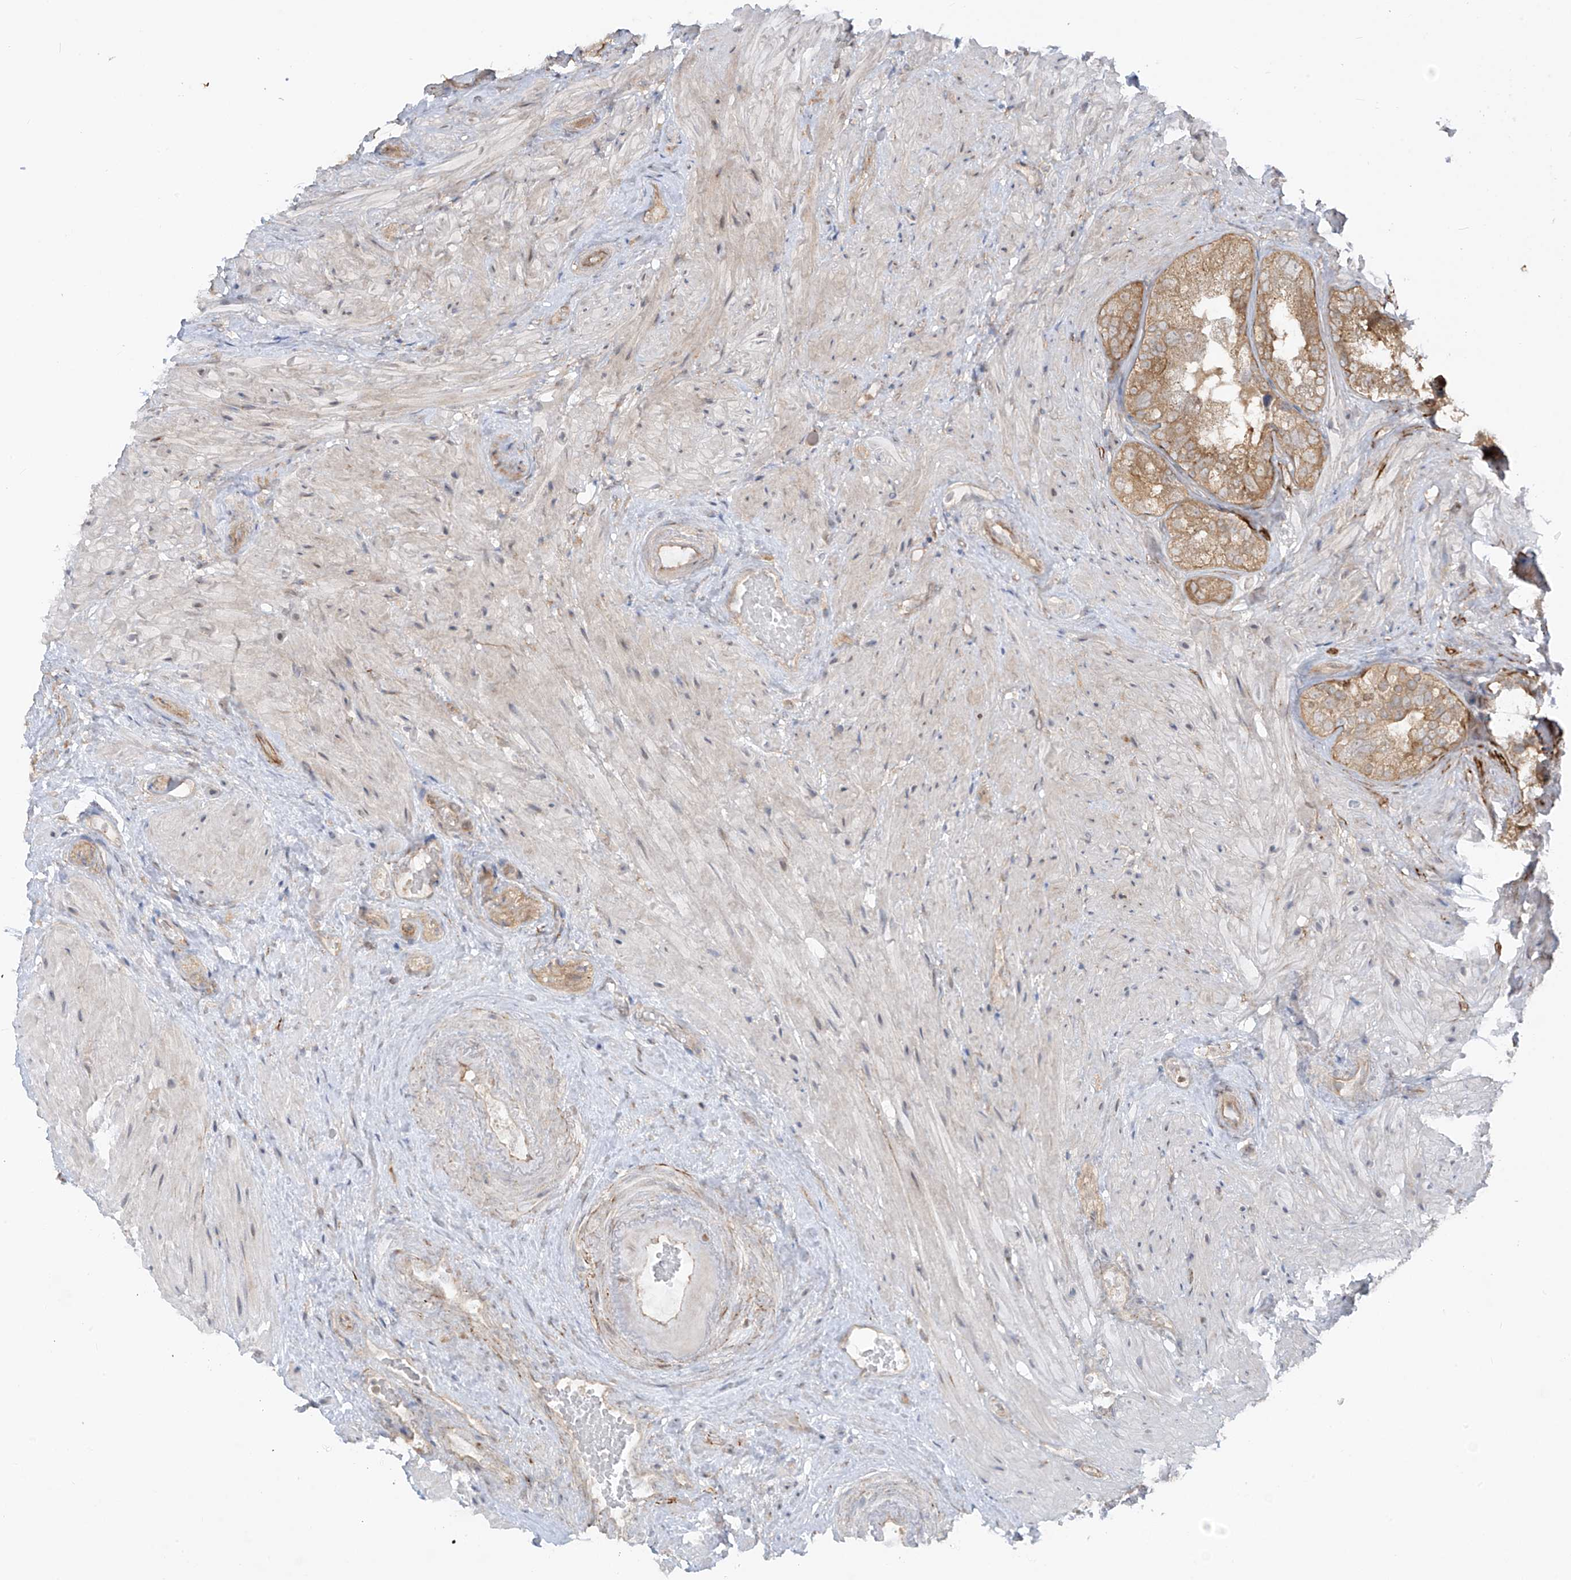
{"staining": {"intensity": "moderate", "quantity": ">75%", "location": "cytoplasmic/membranous"}, "tissue": "seminal vesicle", "cell_type": "Glandular cells", "image_type": "normal", "snomed": [{"axis": "morphology", "description": "Normal tissue, NOS"}, {"axis": "topography", "description": "Seminal veicle"}, {"axis": "topography", "description": "Peripheral nerve tissue"}], "caption": "This histopathology image shows benign seminal vesicle stained with immunohistochemistry to label a protein in brown. The cytoplasmic/membranous of glandular cells show moderate positivity for the protein. Nuclei are counter-stained blue.", "gene": "PDE11A", "patient": {"sex": "male", "age": 63}}